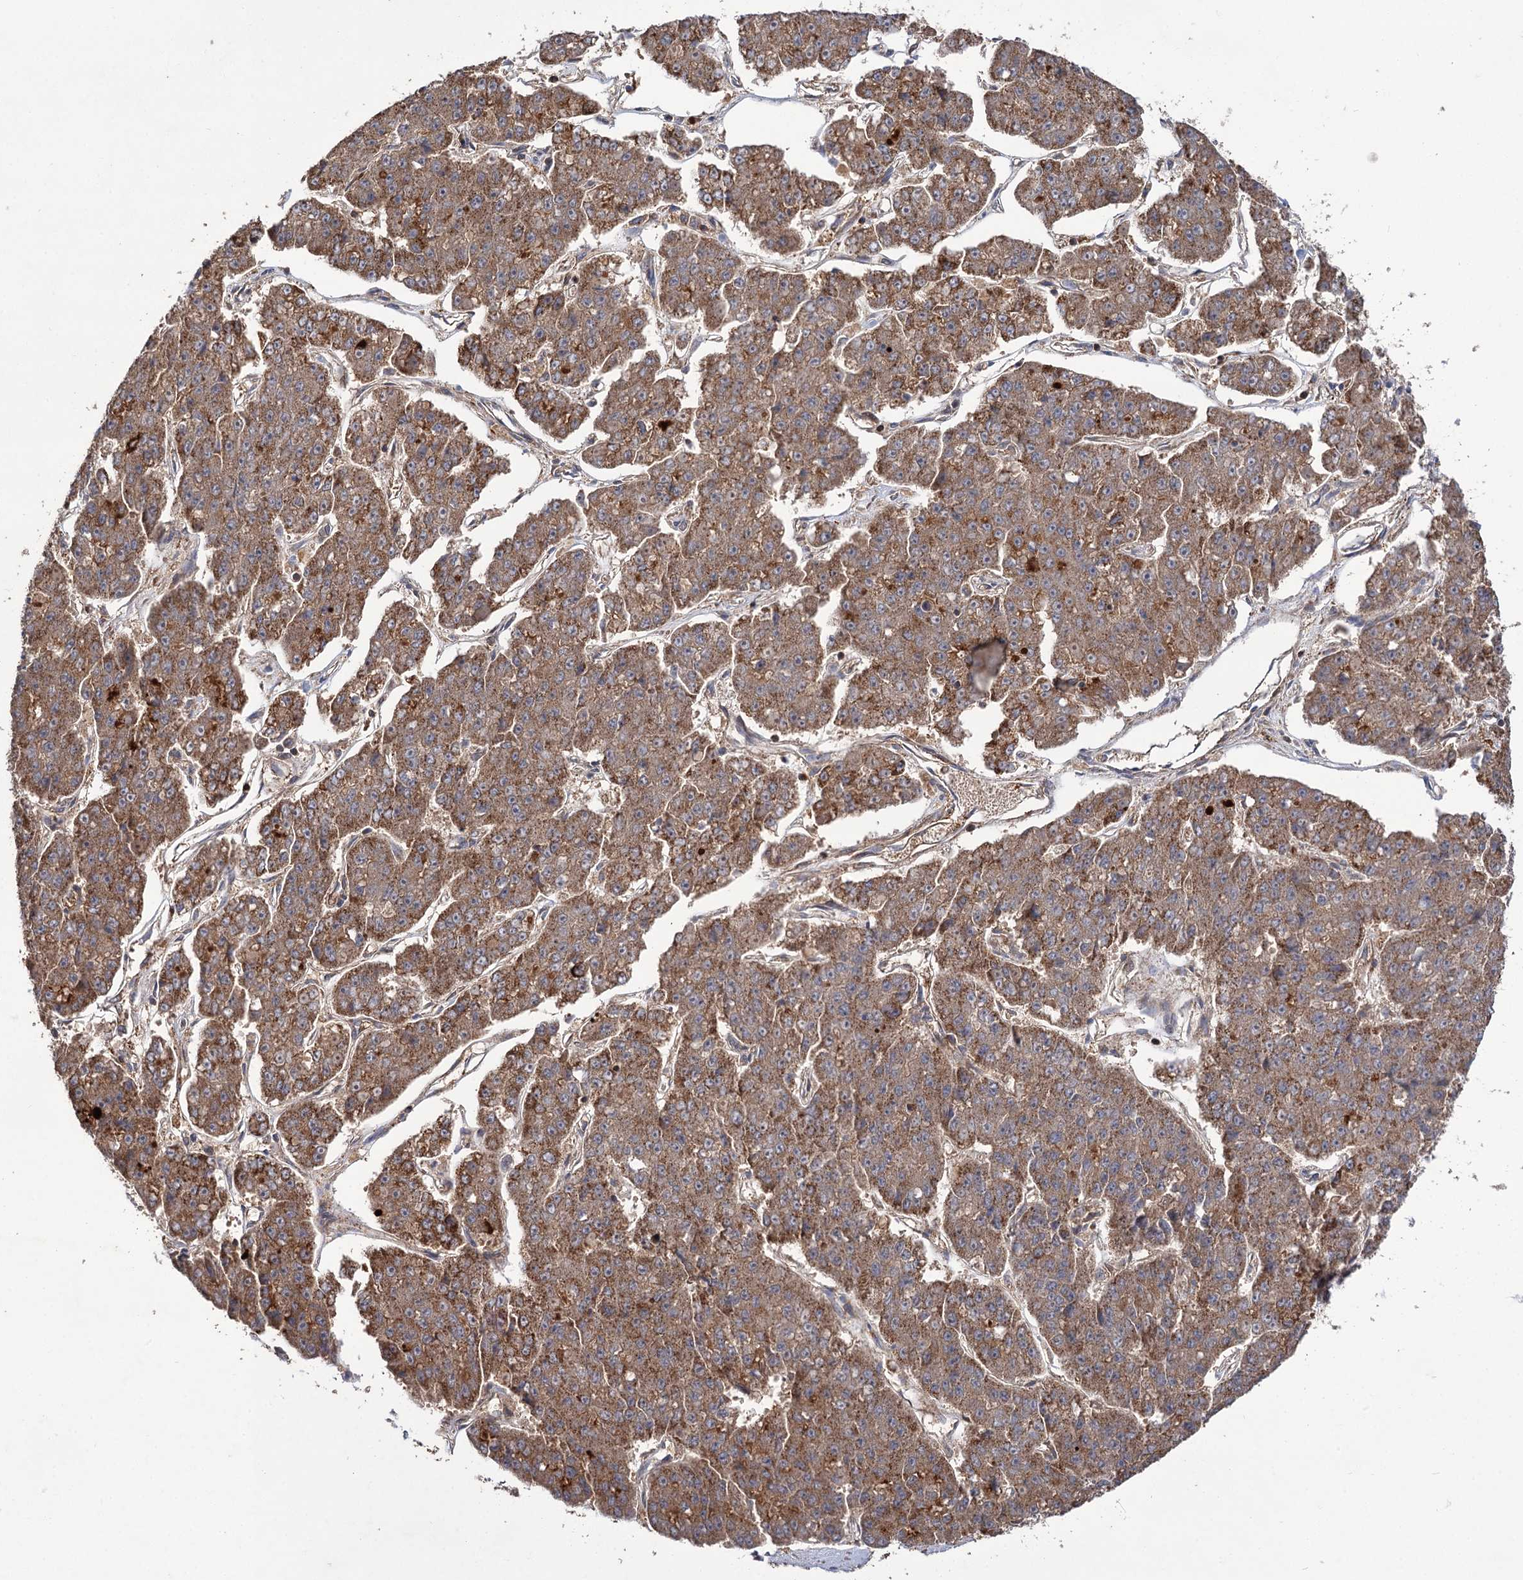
{"staining": {"intensity": "moderate", "quantity": ">75%", "location": "cytoplasmic/membranous"}, "tissue": "pancreatic cancer", "cell_type": "Tumor cells", "image_type": "cancer", "snomed": [{"axis": "morphology", "description": "Adenocarcinoma, NOS"}, {"axis": "topography", "description": "Pancreas"}], "caption": "Pancreatic cancer (adenocarcinoma) tissue exhibits moderate cytoplasmic/membranous positivity in about >75% of tumor cells, visualized by immunohistochemistry.", "gene": "FBXW8", "patient": {"sex": "male", "age": 50}}